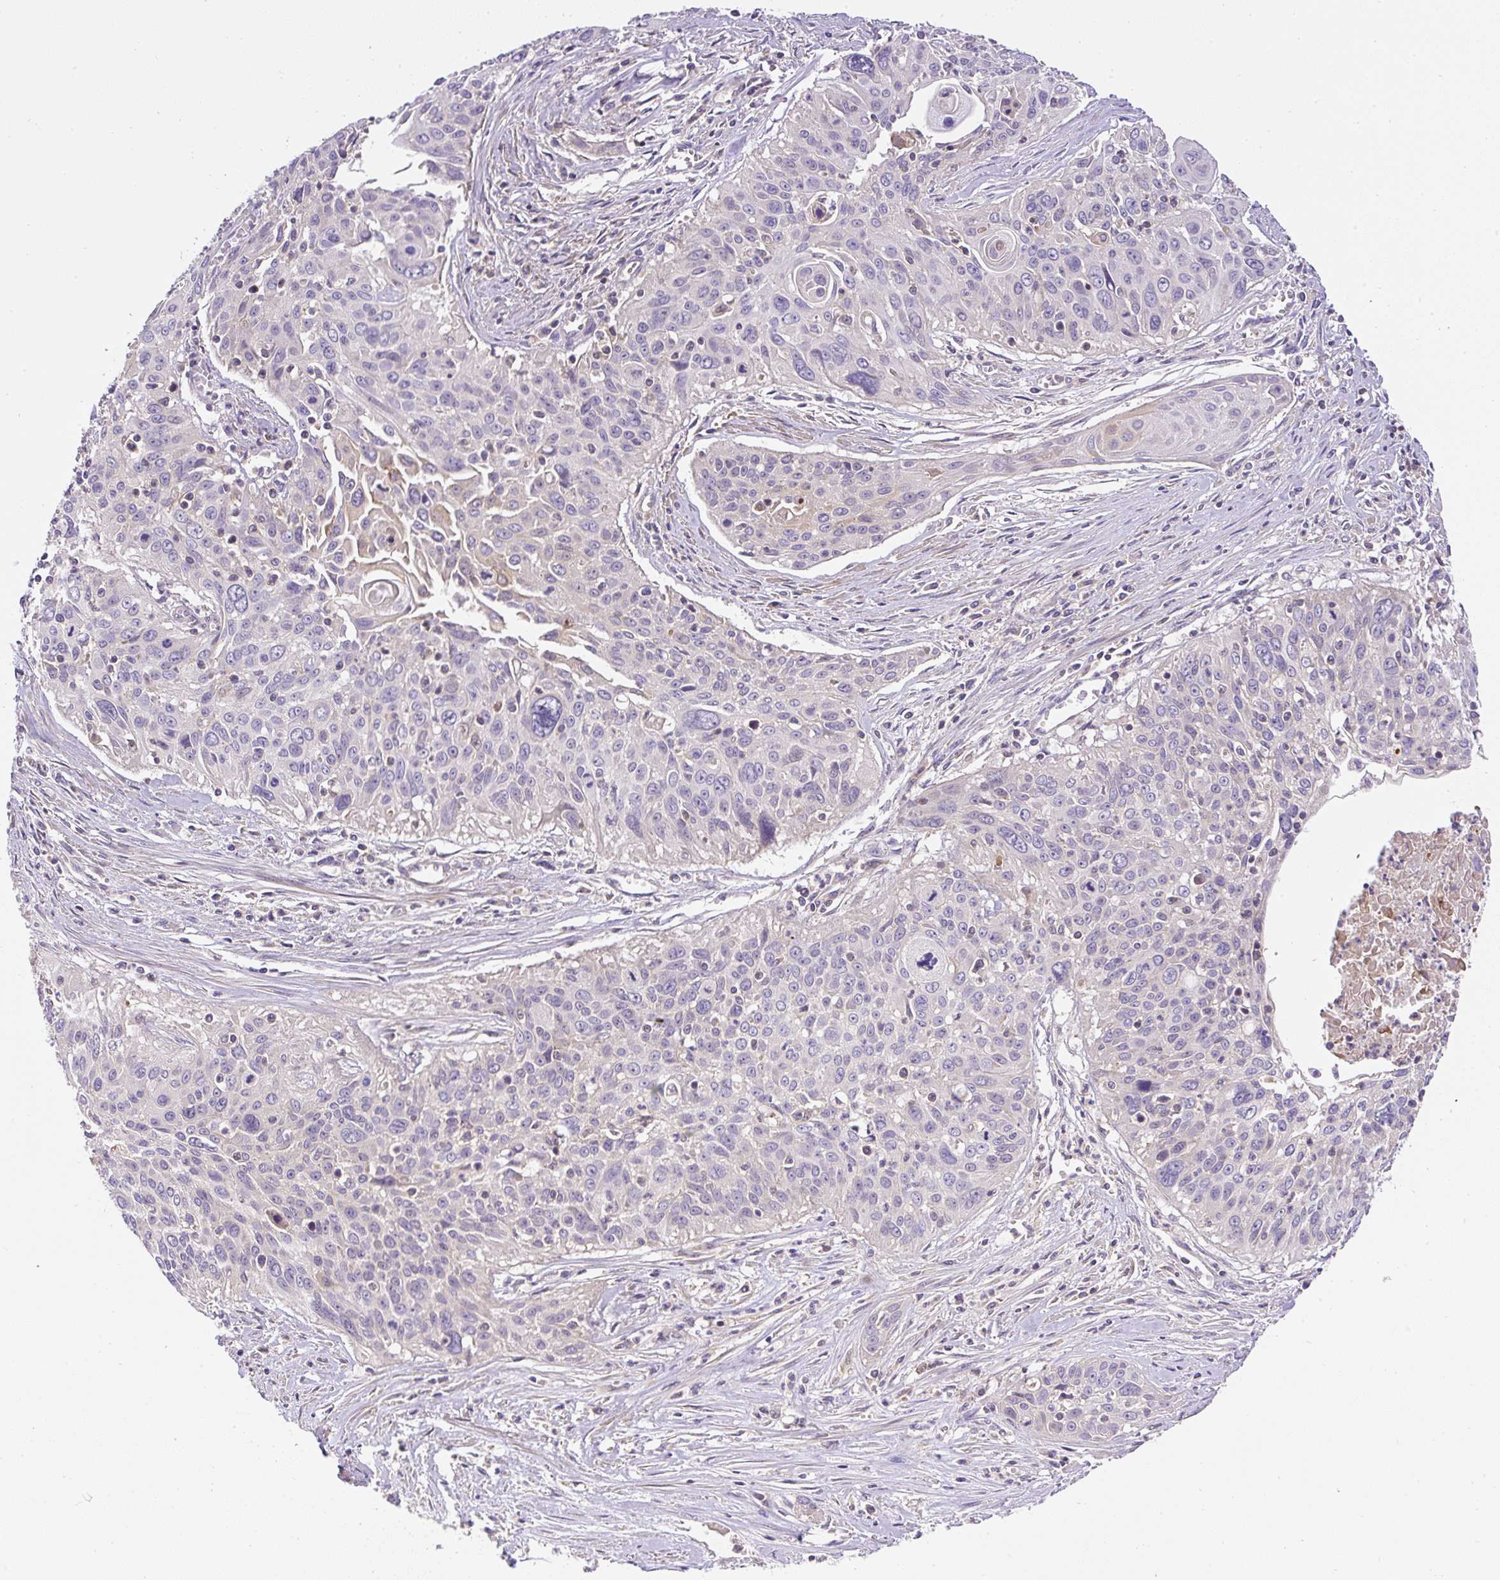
{"staining": {"intensity": "negative", "quantity": "none", "location": "none"}, "tissue": "cervical cancer", "cell_type": "Tumor cells", "image_type": "cancer", "snomed": [{"axis": "morphology", "description": "Squamous cell carcinoma, NOS"}, {"axis": "topography", "description": "Cervix"}], "caption": "Photomicrograph shows no significant protein expression in tumor cells of cervical cancer.", "gene": "CCDC28A", "patient": {"sex": "female", "age": 55}}